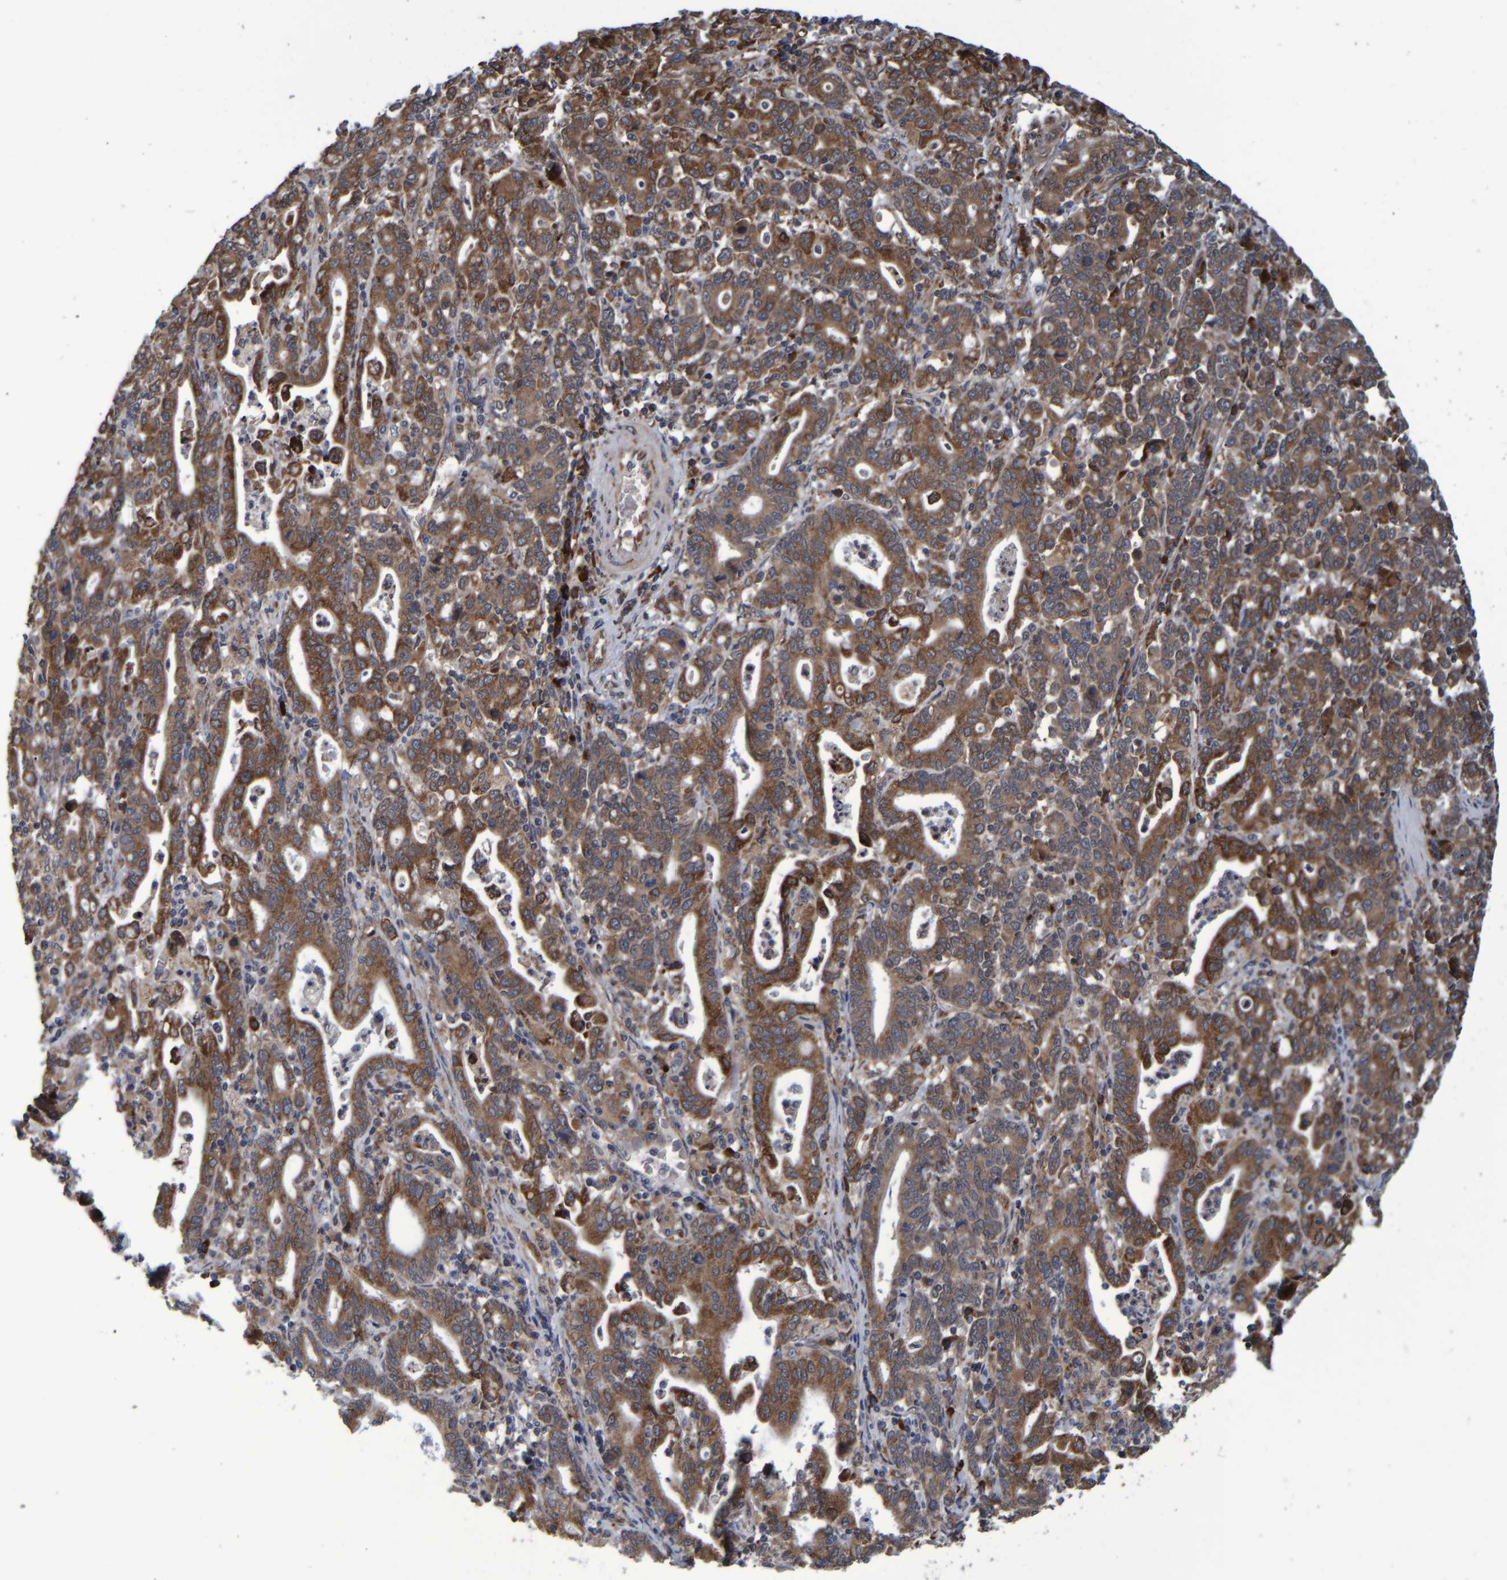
{"staining": {"intensity": "moderate", "quantity": ">75%", "location": "cytoplasmic/membranous"}, "tissue": "stomach cancer", "cell_type": "Tumor cells", "image_type": "cancer", "snomed": [{"axis": "morphology", "description": "Adenocarcinoma, NOS"}, {"axis": "topography", "description": "Stomach, upper"}], "caption": "Stomach cancer (adenocarcinoma) tissue exhibits moderate cytoplasmic/membranous expression in approximately >75% of tumor cells, visualized by immunohistochemistry. The protein is stained brown, and the nuclei are stained in blue (DAB (3,3'-diaminobenzidine) IHC with brightfield microscopy, high magnification).", "gene": "SPAG5", "patient": {"sex": "male", "age": 69}}